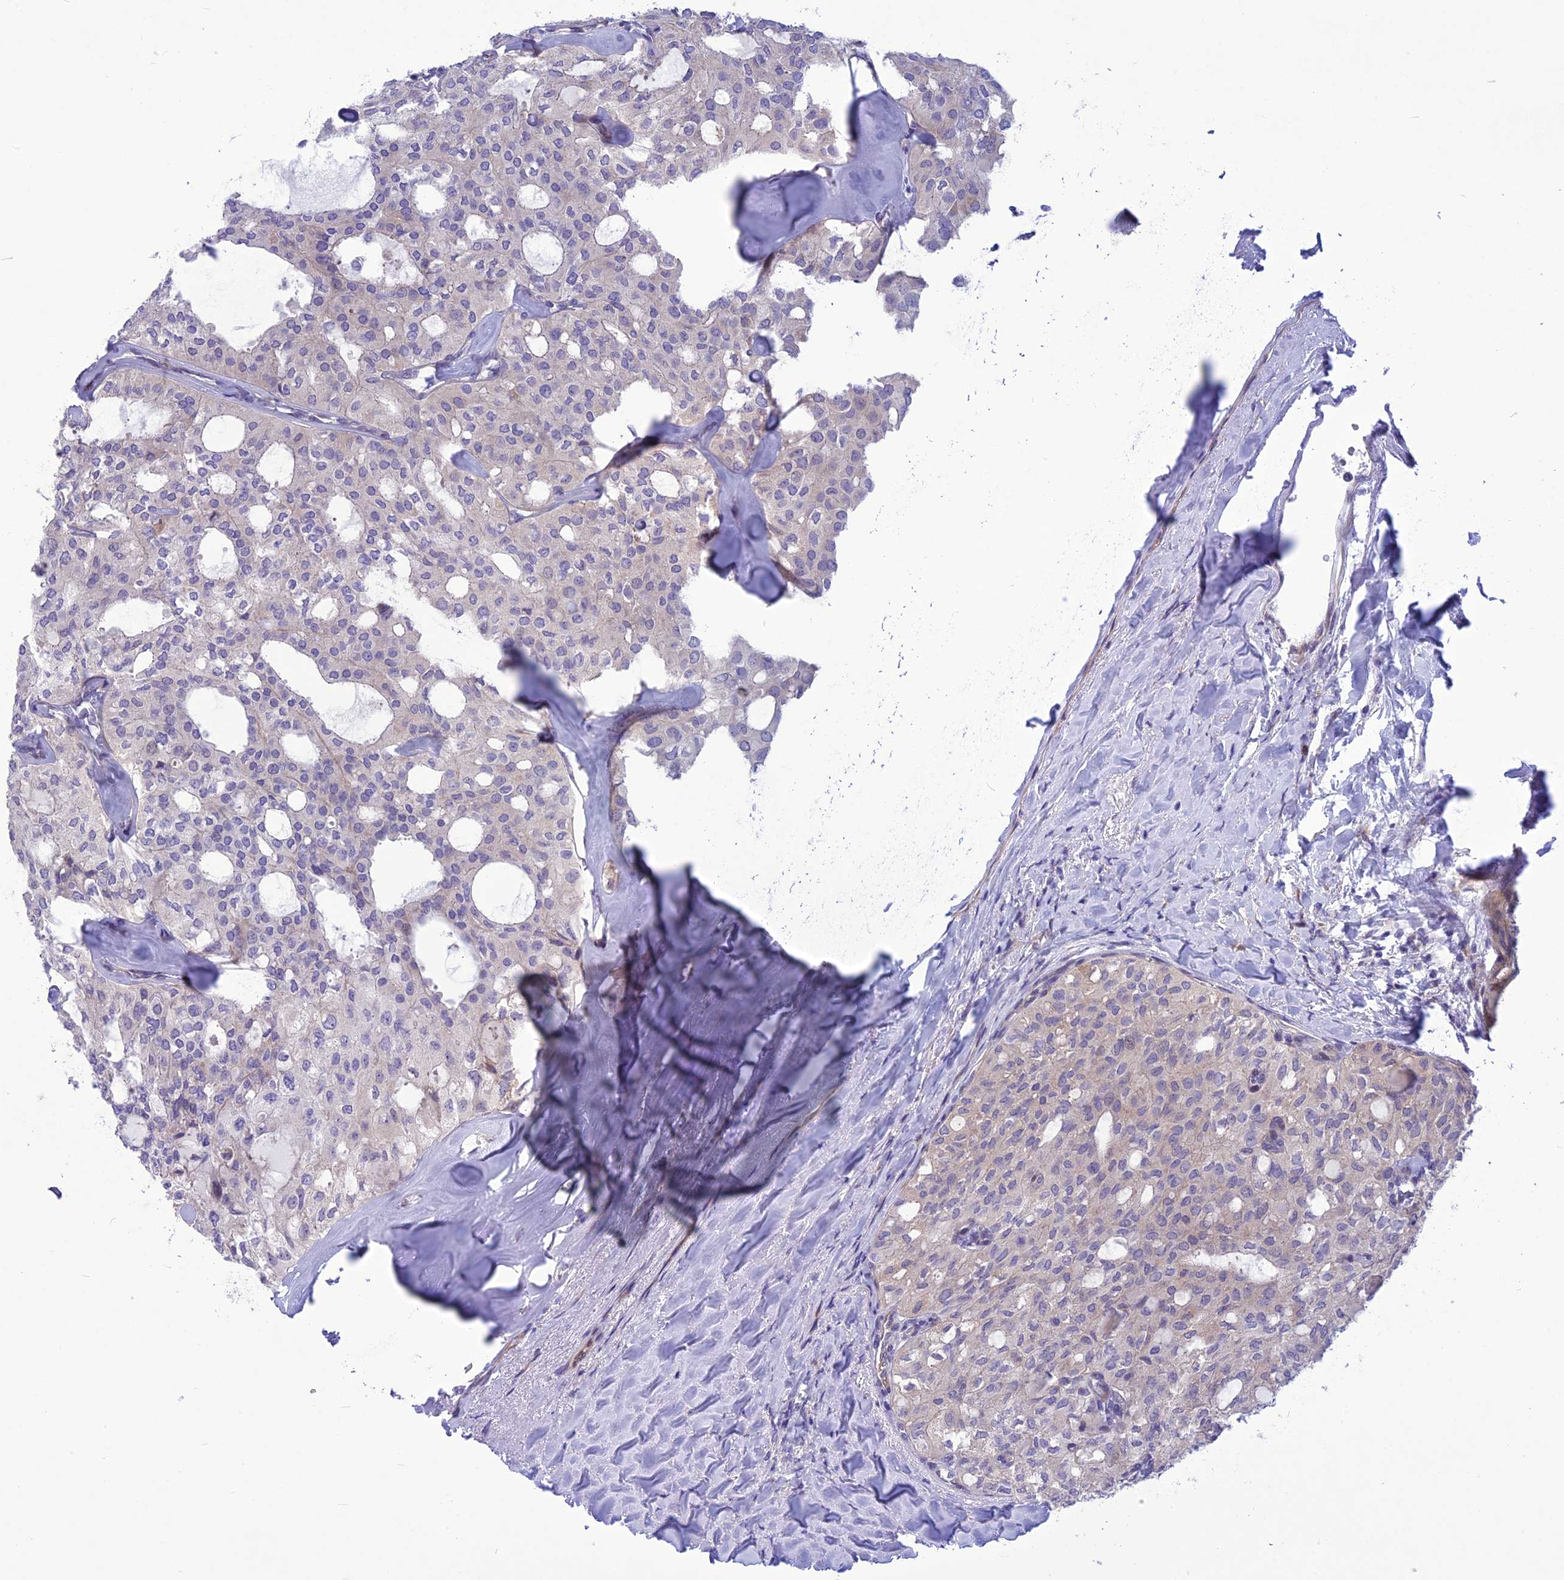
{"staining": {"intensity": "negative", "quantity": "none", "location": "none"}, "tissue": "thyroid cancer", "cell_type": "Tumor cells", "image_type": "cancer", "snomed": [{"axis": "morphology", "description": "Follicular adenoma carcinoma, NOS"}, {"axis": "topography", "description": "Thyroid gland"}], "caption": "Thyroid follicular adenoma carcinoma stained for a protein using IHC reveals no positivity tumor cells.", "gene": "PSMF1", "patient": {"sex": "male", "age": 75}}